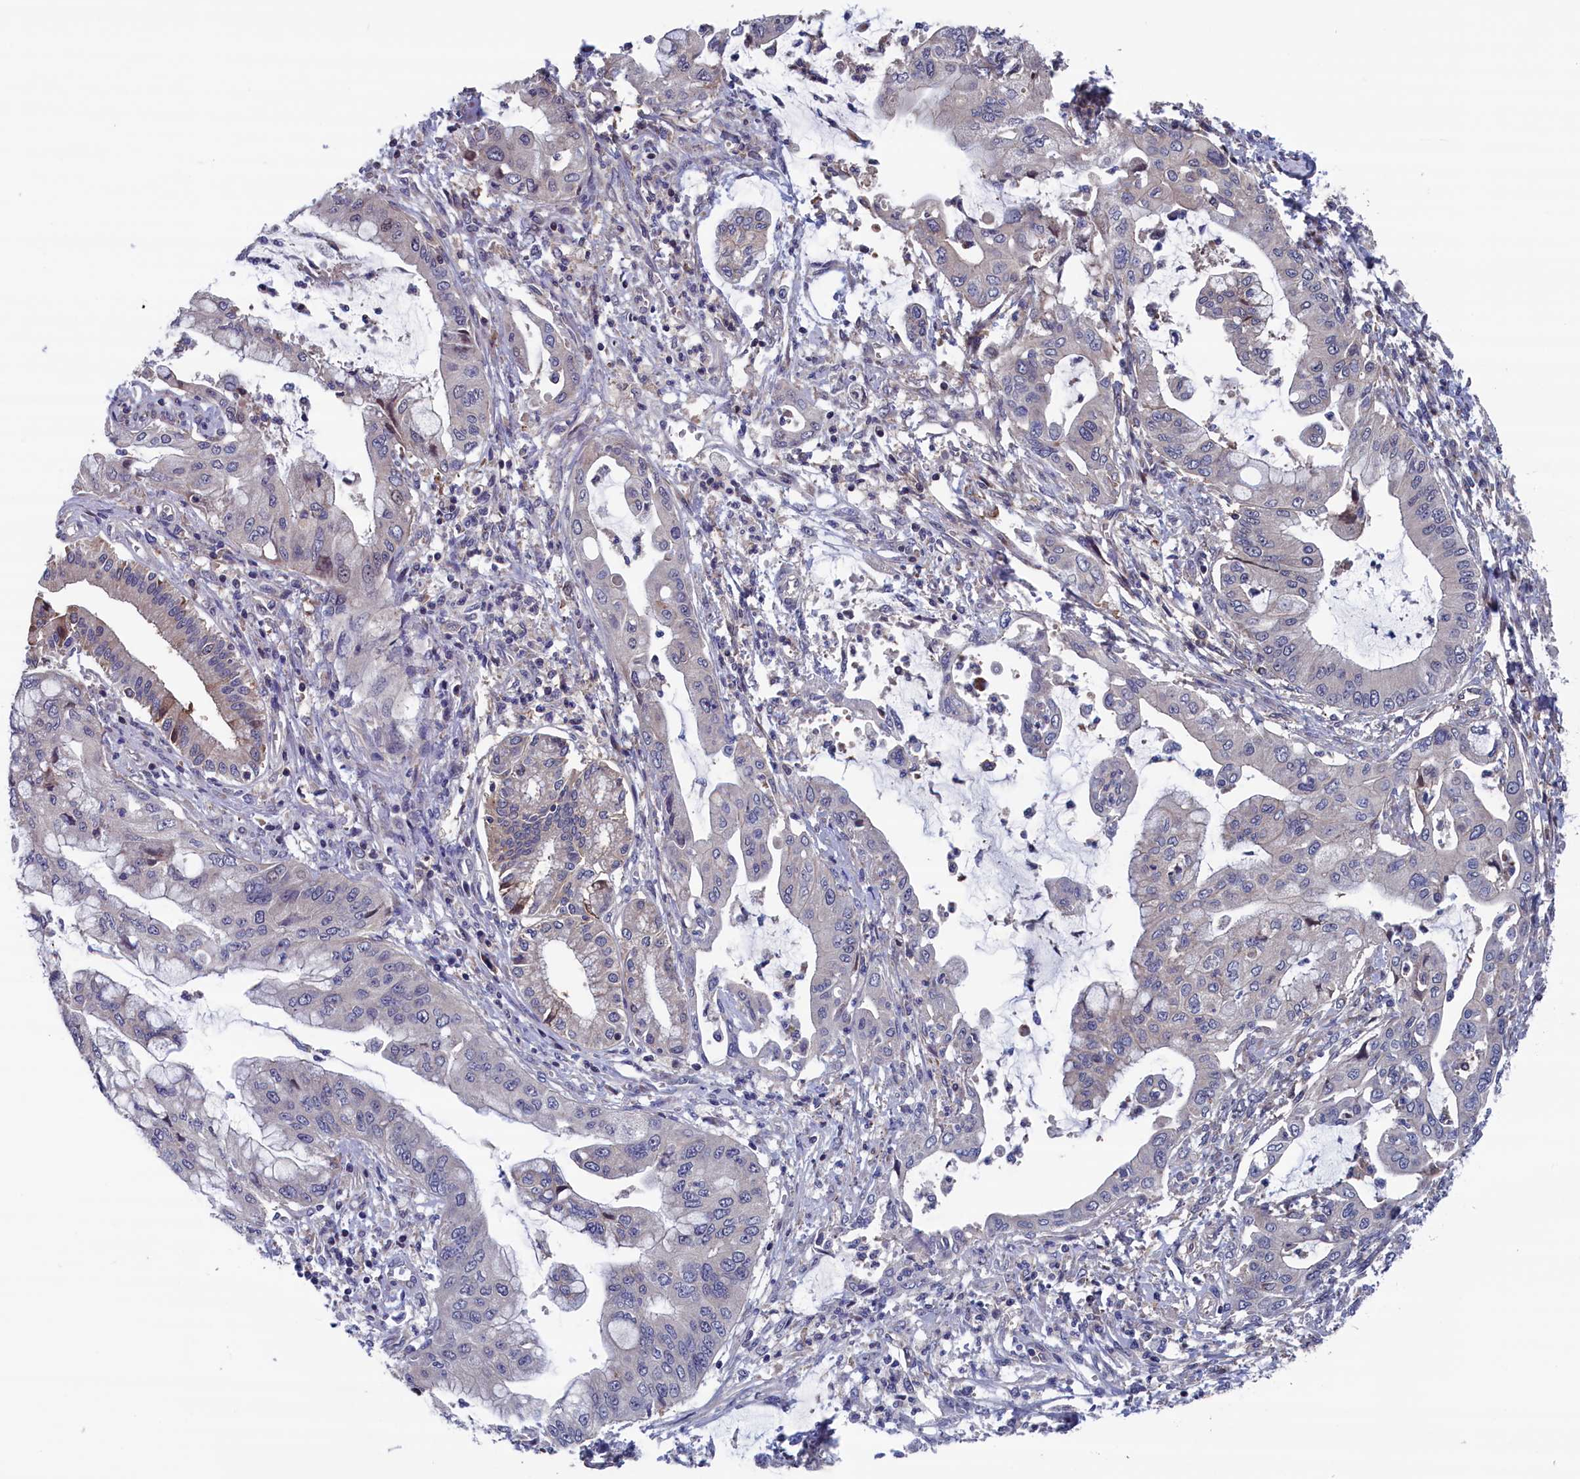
{"staining": {"intensity": "negative", "quantity": "none", "location": "none"}, "tissue": "pancreatic cancer", "cell_type": "Tumor cells", "image_type": "cancer", "snomed": [{"axis": "morphology", "description": "Adenocarcinoma, NOS"}, {"axis": "topography", "description": "Pancreas"}], "caption": "Immunohistochemistry (IHC) of human pancreatic cancer shows no positivity in tumor cells. The staining is performed using DAB (3,3'-diaminobenzidine) brown chromogen with nuclei counter-stained in using hematoxylin.", "gene": "SPATA13", "patient": {"sex": "male", "age": 46}}